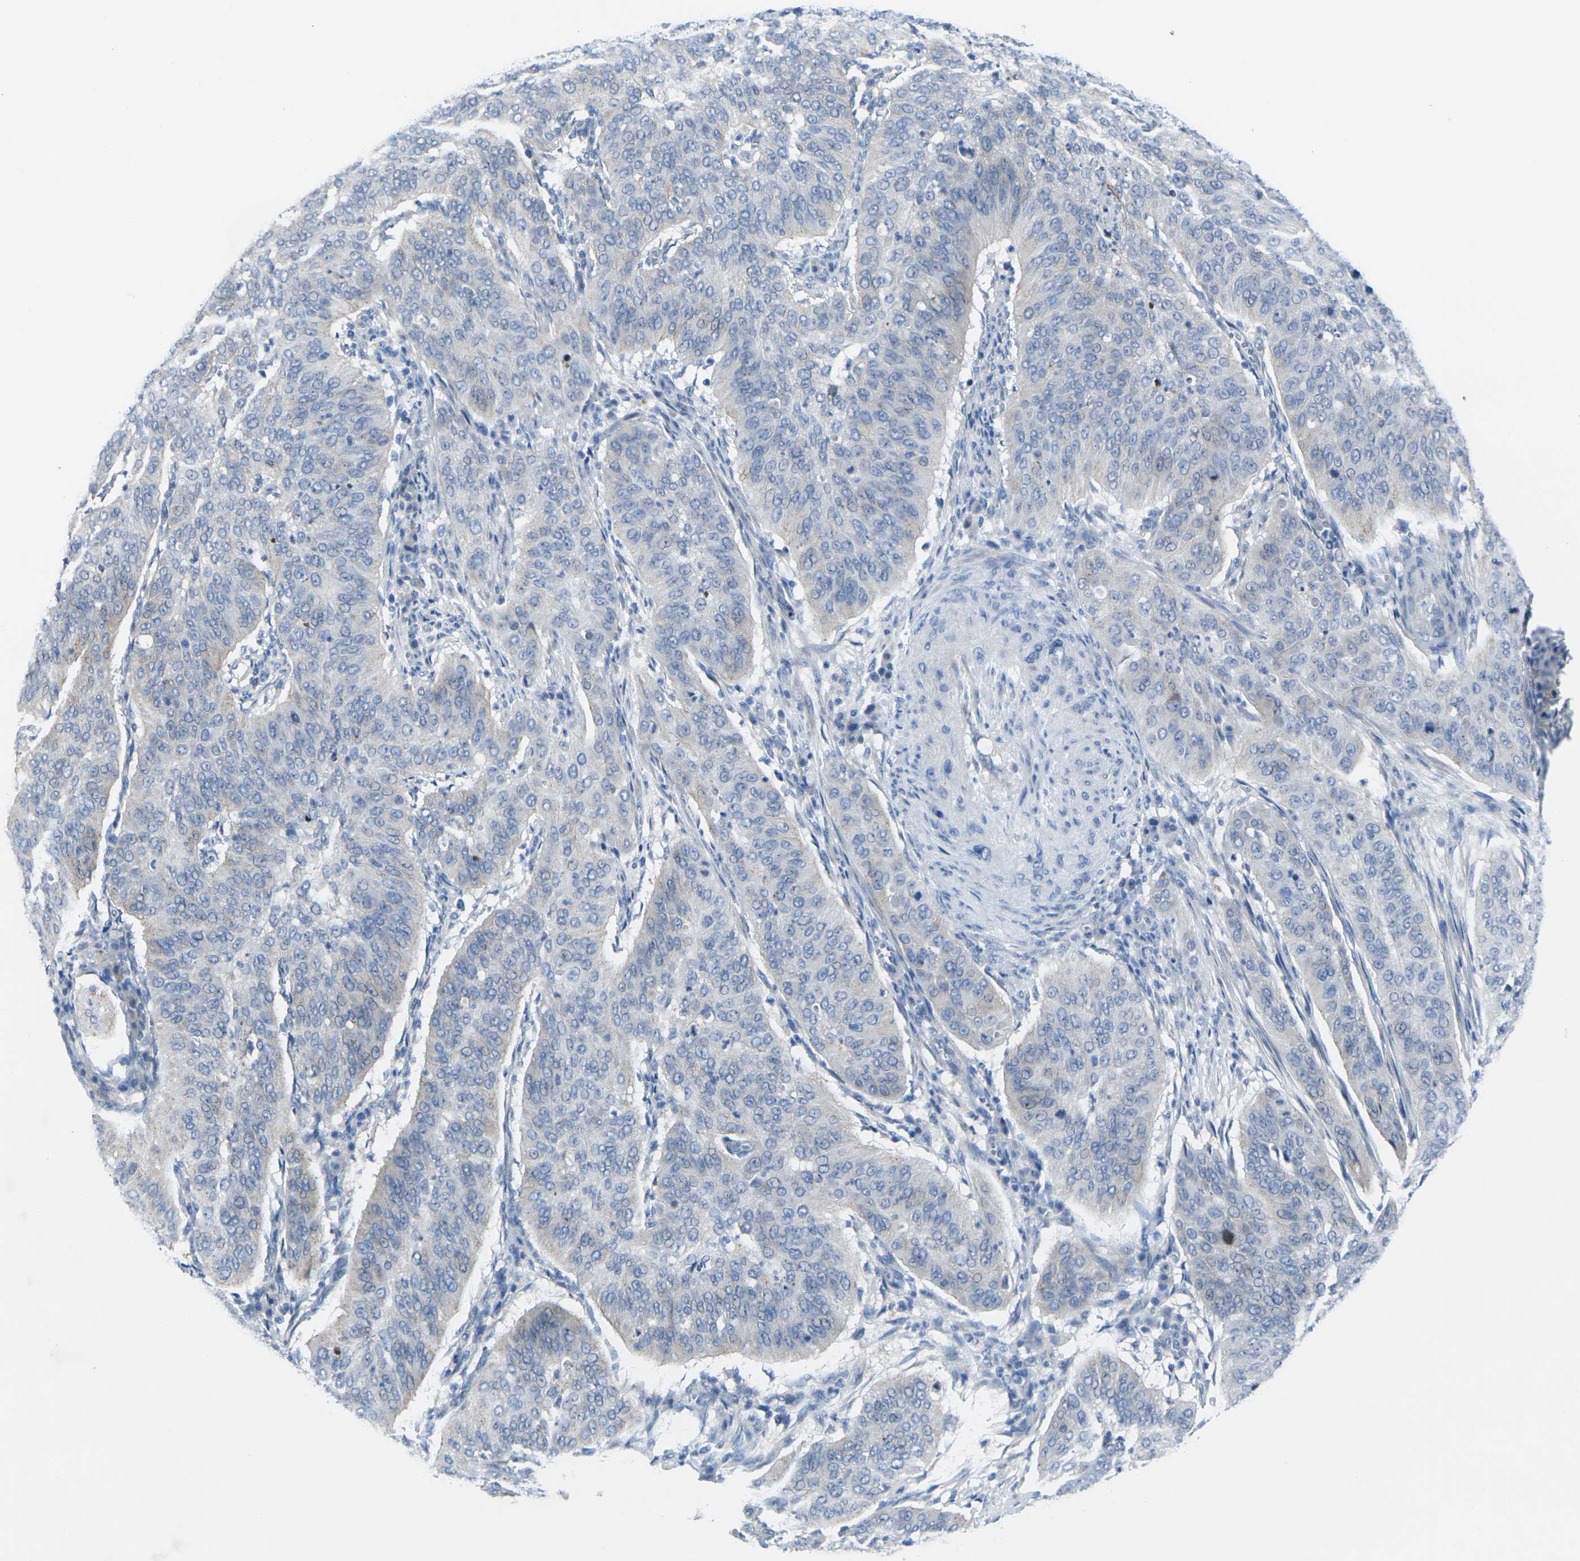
{"staining": {"intensity": "negative", "quantity": "none", "location": "none"}, "tissue": "cervical cancer", "cell_type": "Tumor cells", "image_type": "cancer", "snomed": [{"axis": "morphology", "description": "Normal tissue, NOS"}, {"axis": "morphology", "description": "Squamous cell carcinoma, NOS"}, {"axis": "topography", "description": "Cervix"}], "caption": "Cervical squamous cell carcinoma stained for a protein using IHC displays no expression tumor cells.", "gene": "ANKRD46", "patient": {"sex": "female", "age": 39}}